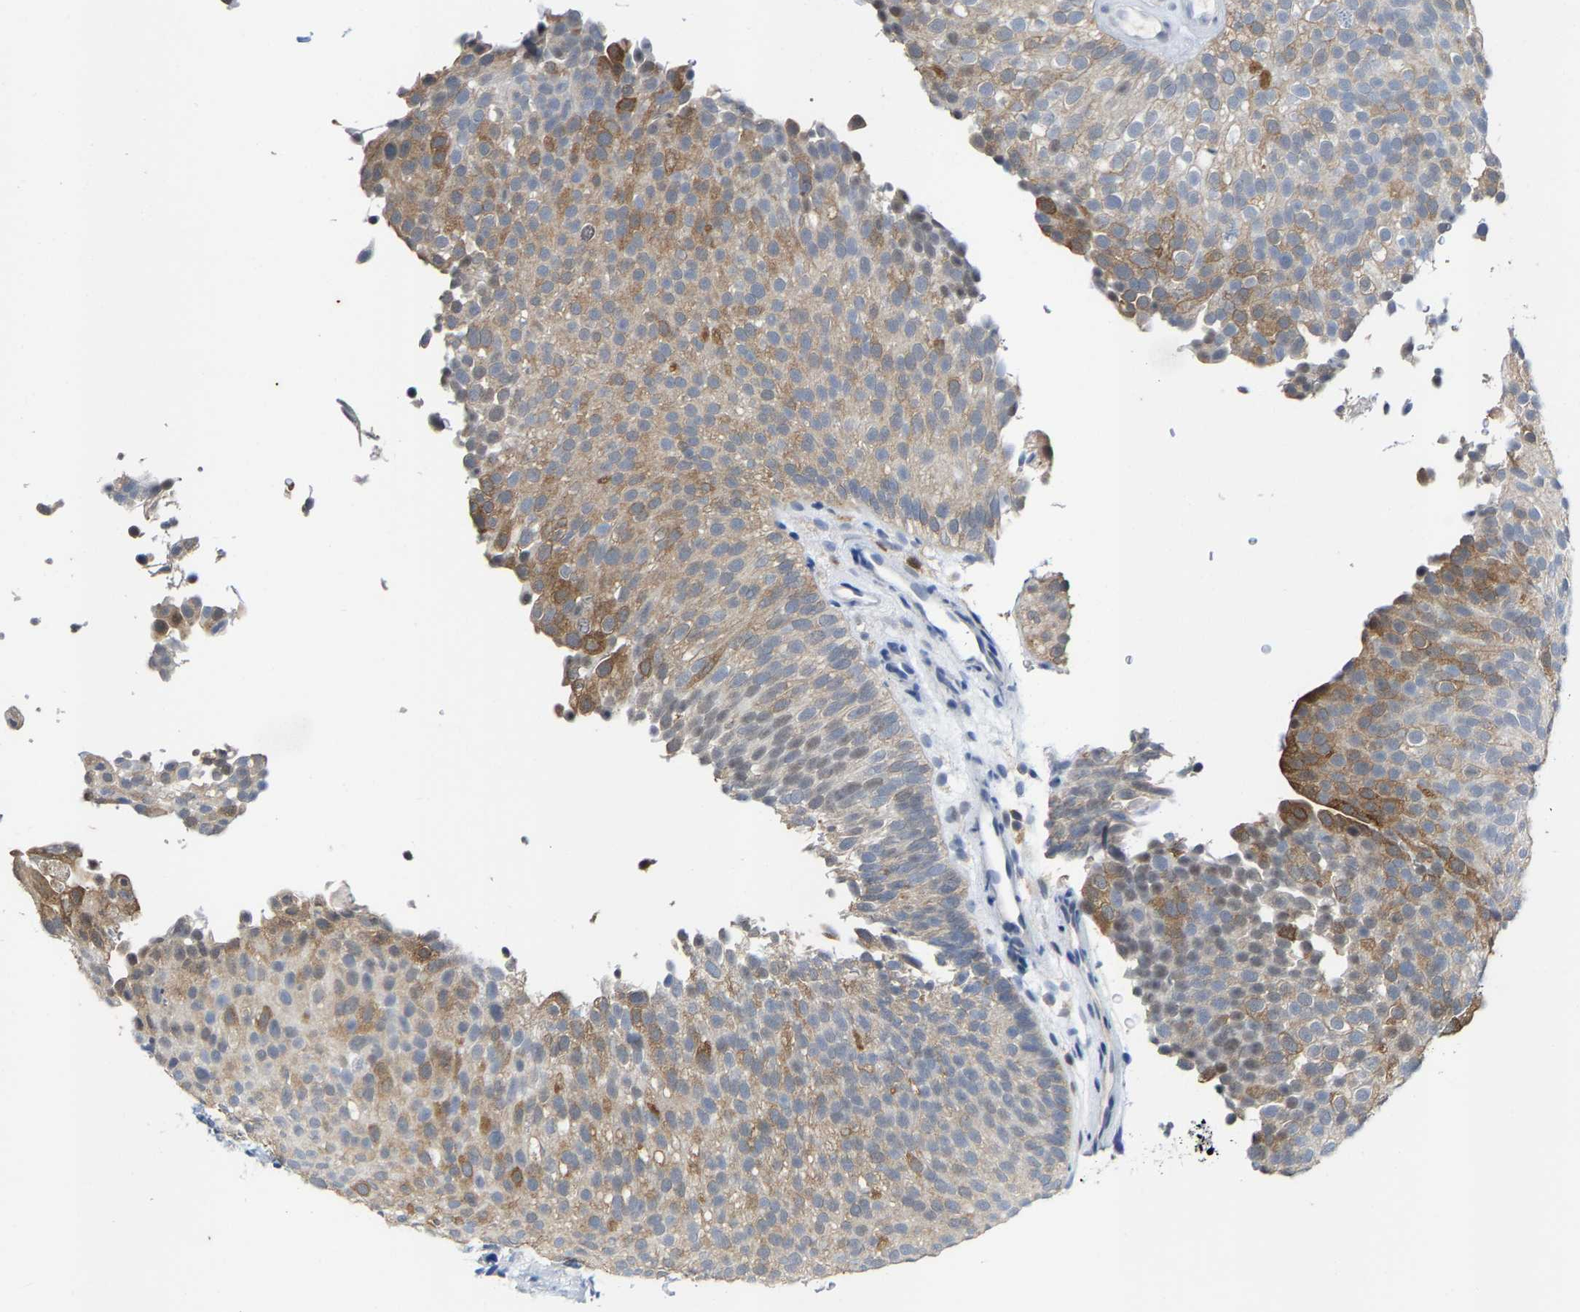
{"staining": {"intensity": "moderate", "quantity": "25%-75%", "location": "cytoplasmic/membranous"}, "tissue": "urothelial cancer", "cell_type": "Tumor cells", "image_type": "cancer", "snomed": [{"axis": "morphology", "description": "Urothelial carcinoma, Low grade"}, {"axis": "topography", "description": "Urinary bladder"}], "caption": "Low-grade urothelial carcinoma tissue shows moderate cytoplasmic/membranous expression in approximately 25%-75% of tumor cells, visualized by immunohistochemistry.", "gene": "FGD3", "patient": {"sex": "male", "age": 78}}